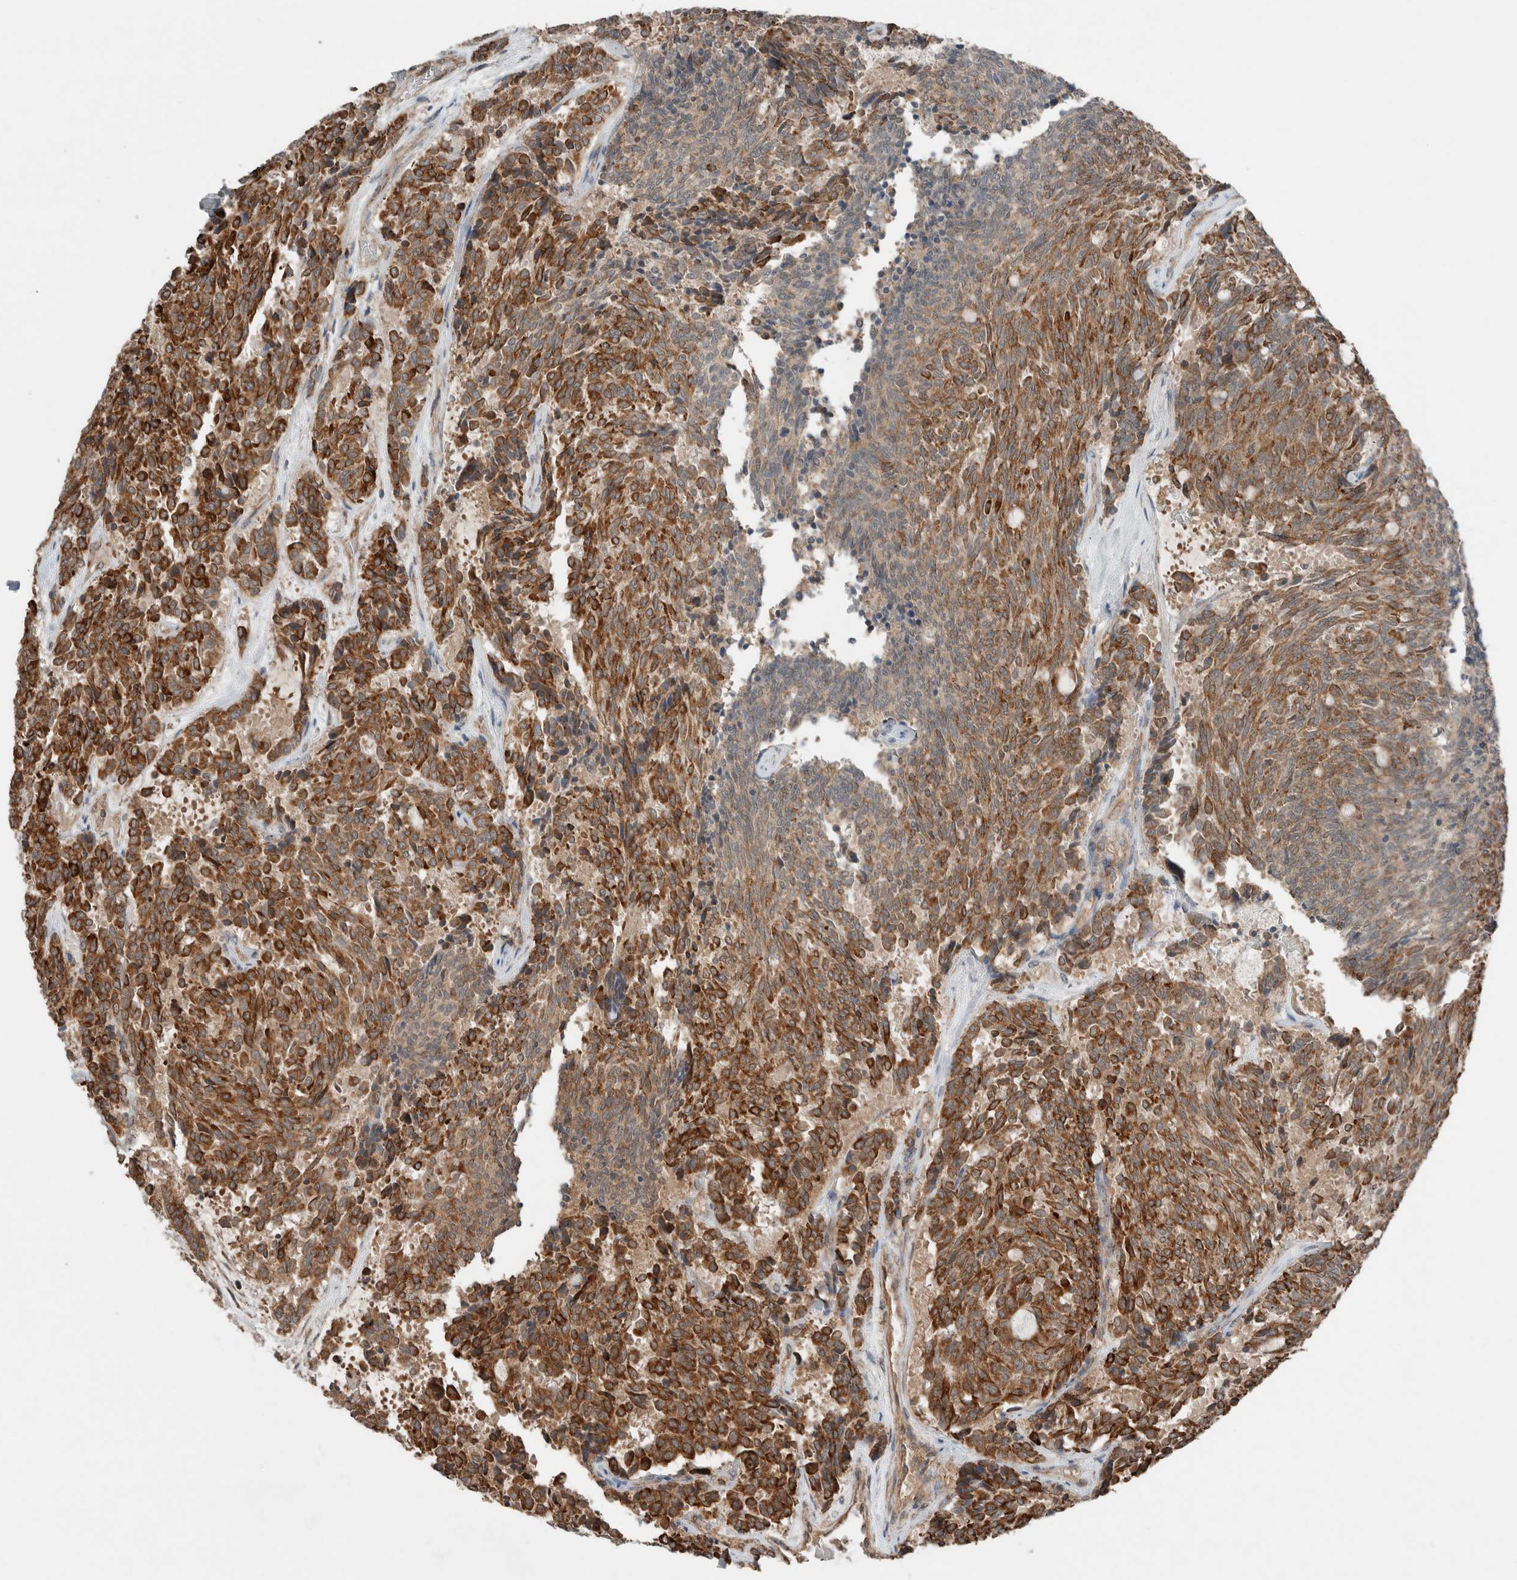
{"staining": {"intensity": "strong", "quantity": ">75%", "location": "cytoplasmic/membranous"}, "tissue": "carcinoid", "cell_type": "Tumor cells", "image_type": "cancer", "snomed": [{"axis": "morphology", "description": "Carcinoid, malignant, NOS"}, {"axis": "topography", "description": "Pancreas"}], "caption": "The histopathology image exhibits immunohistochemical staining of malignant carcinoid. There is strong cytoplasmic/membranous positivity is appreciated in about >75% of tumor cells.", "gene": "KLK14", "patient": {"sex": "female", "age": 54}}